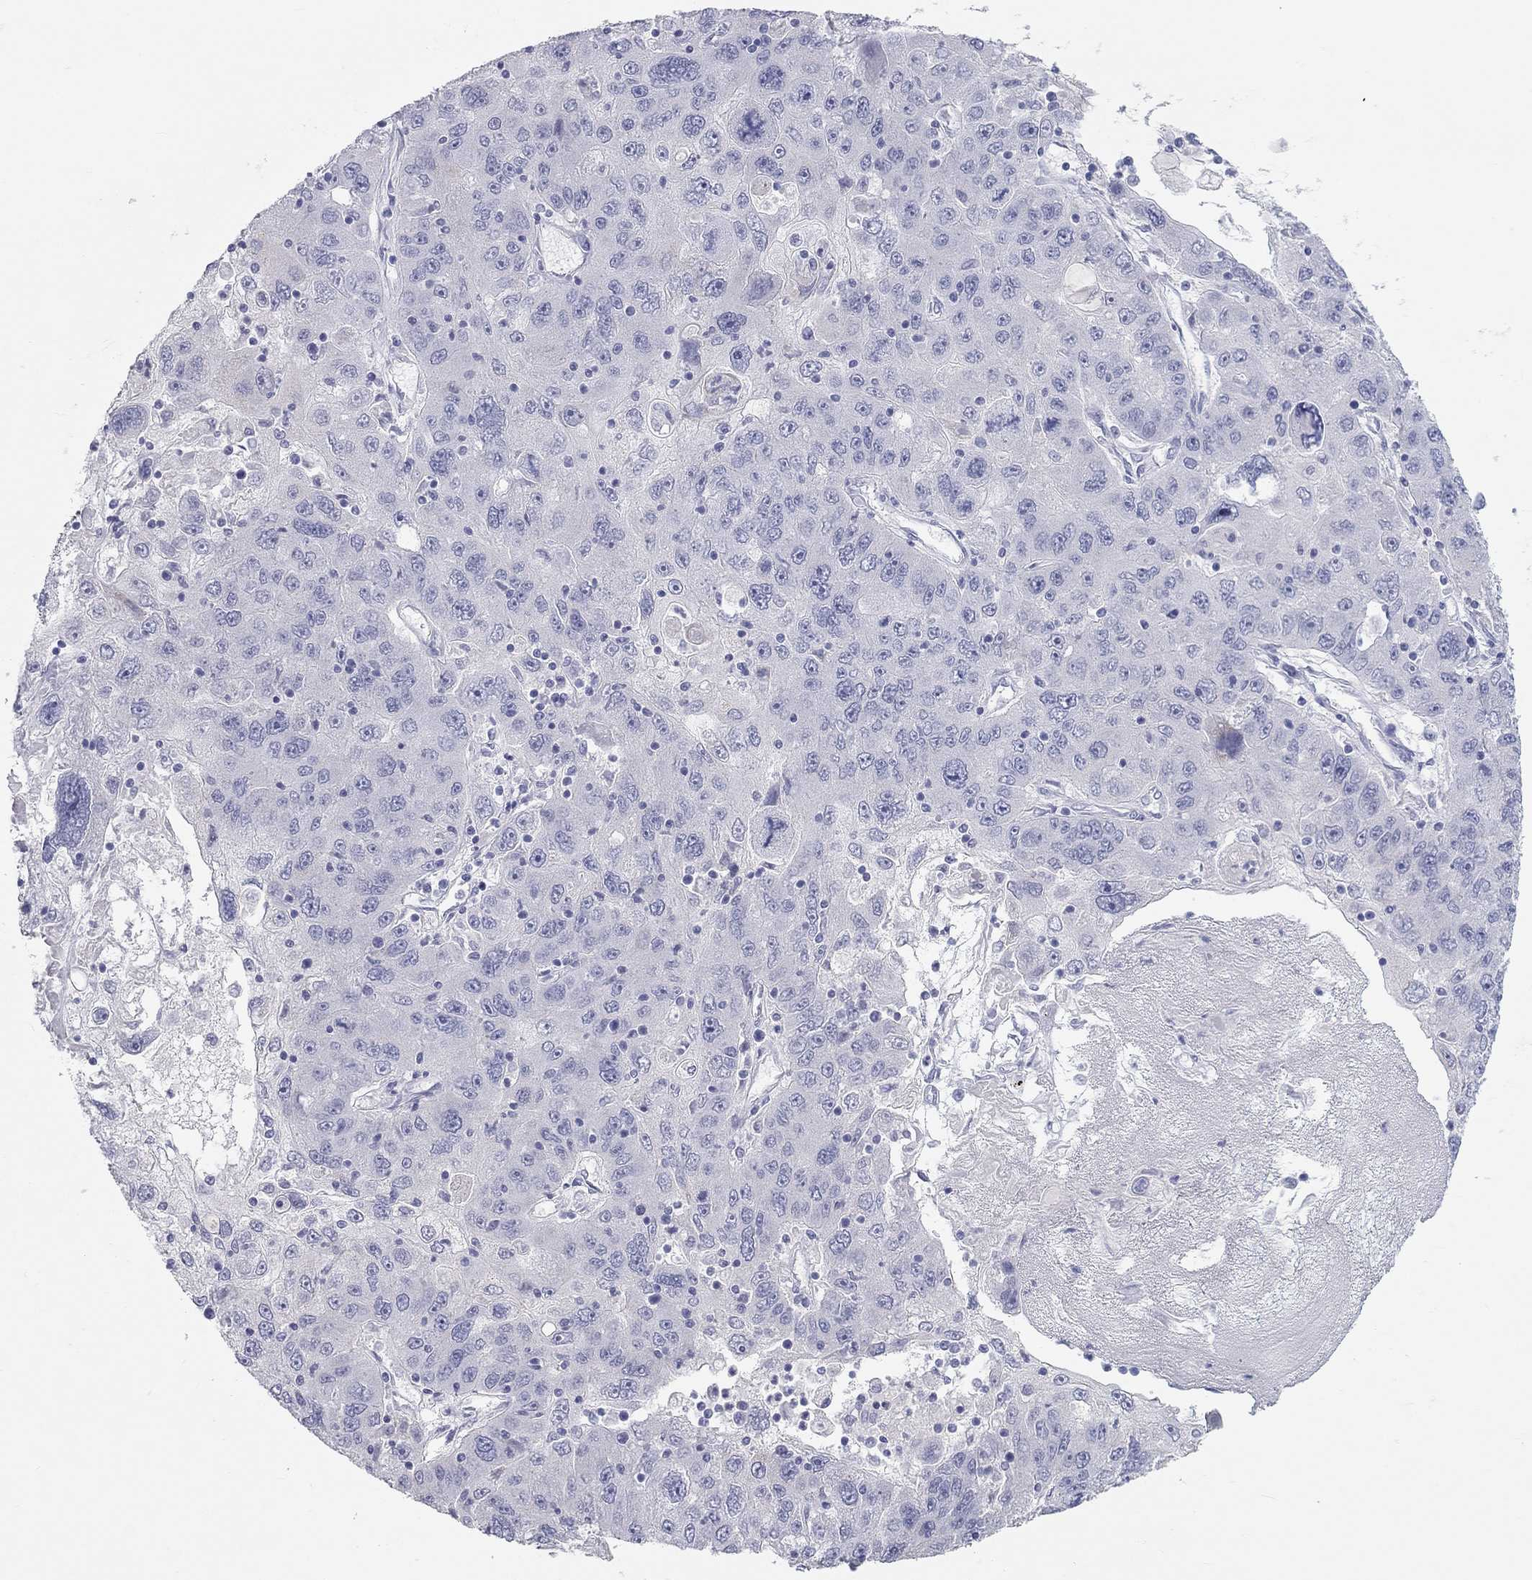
{"staining": {"intensity": "negative", "quantity": "none", "location": "none"}, "tissue": "stomach cancer", "cell_type": "Tumor cells", "image_type": "cancer", "snomed": [{"axis": "morphology", "description": "Adenocarcinoma, NOS"}, {"axis": "topography", "description": "Stomach"}], "caption": "An image of stomach cancer stained for a protein reveals no brown staining in tumor cells.", "gene": "PCDHGC5", "patient": {"sex": "male", "age": 56}}